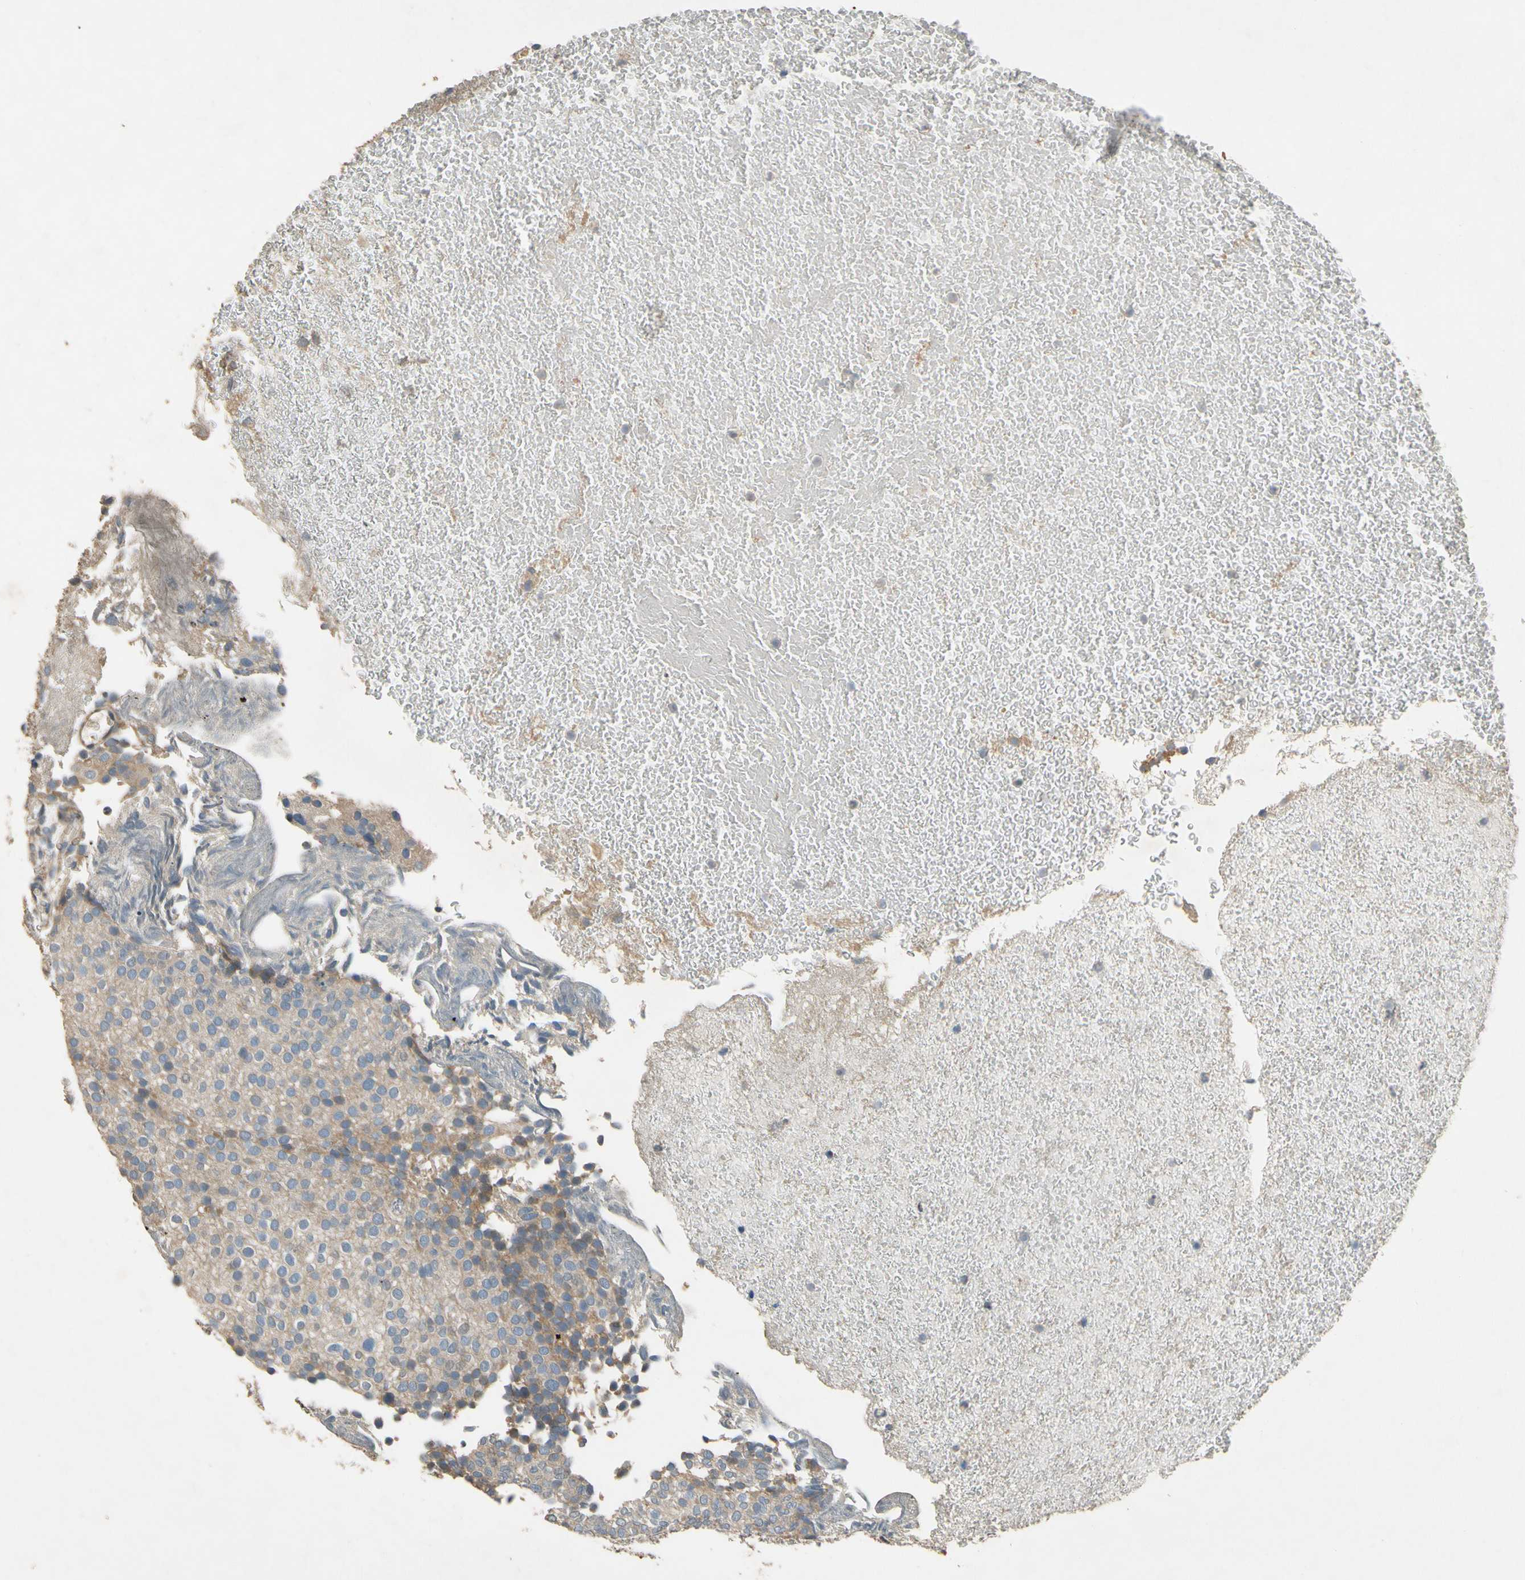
{"staining": {"intensity": "weak", "quantity": ">75%", "location": "cytoplasmic/membranous"}, "tissue": "urothelial cancer", "cell_type": "Tumor cells", "image_type": "cancer", "snomed": [{"axis": "morphology", "description": "Urothelial carcinoma, Low grade"}, {"axis": "topography", "description": "Urinary bladder"}], "caption": "Low-grade urothelial carcinoma stained with immunohistochemistry (IHC) reveals weak cytoplasmic/membranous staining in about >75% of tumor cells.", "gene": "ALKBH3", "patient": {"sex": "male", "age": 78}}